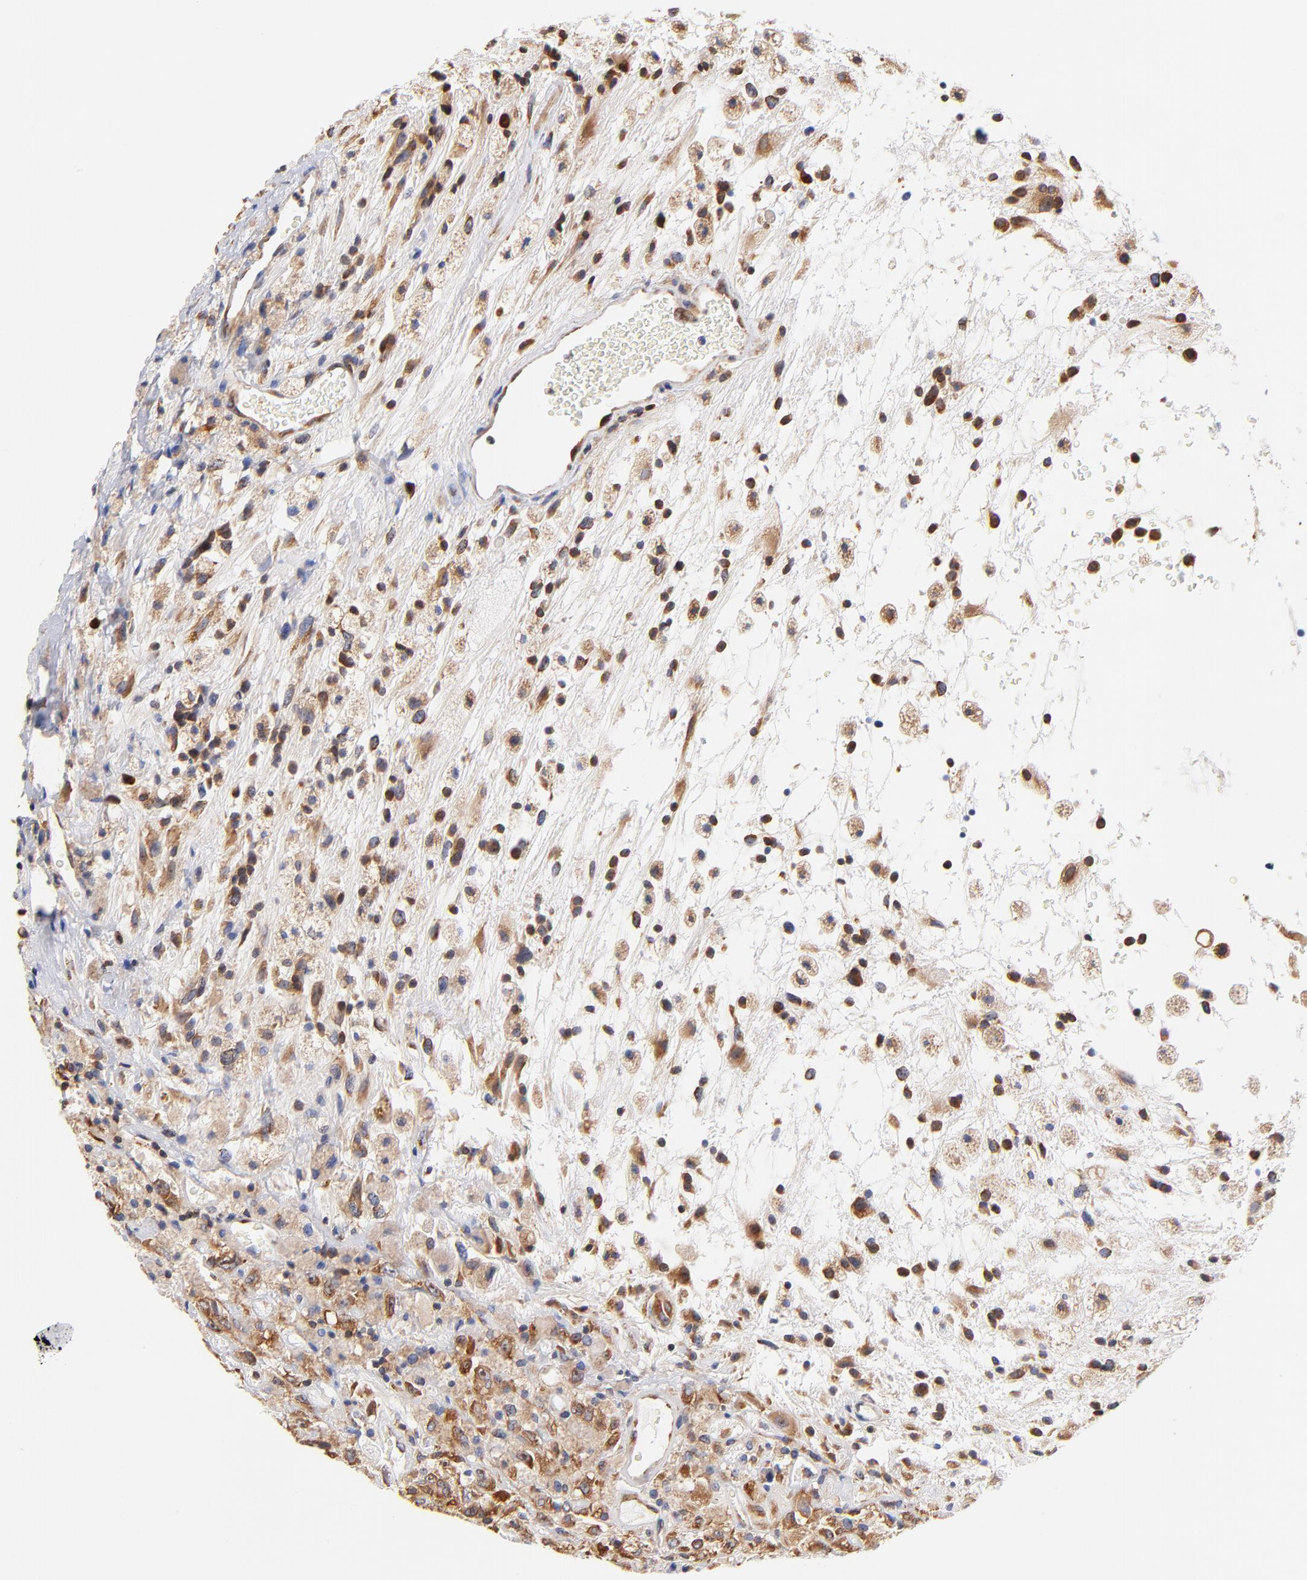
{"staining": {"intensity": "moderate", "quantity": ">75%", "location": "cytoplasmic/membranous"}, "tissue": "glioma", "cell_type": "Tumor cells", "image_type": "cancer", "snomed": [{"axis": "morphology", "description": "Glioma, malignant, High grade"}, {"axis": "topography", "description": "Brain"}], "caption": "Glioma stained for a protein reveals moderate cytoplasmic/membranous positivity in tumor cells. (brown staining indicates protein expression, while blue staining denotes nuclei).", "gene": "RPL27", "patient": {"sex": "male", "age": 48}}